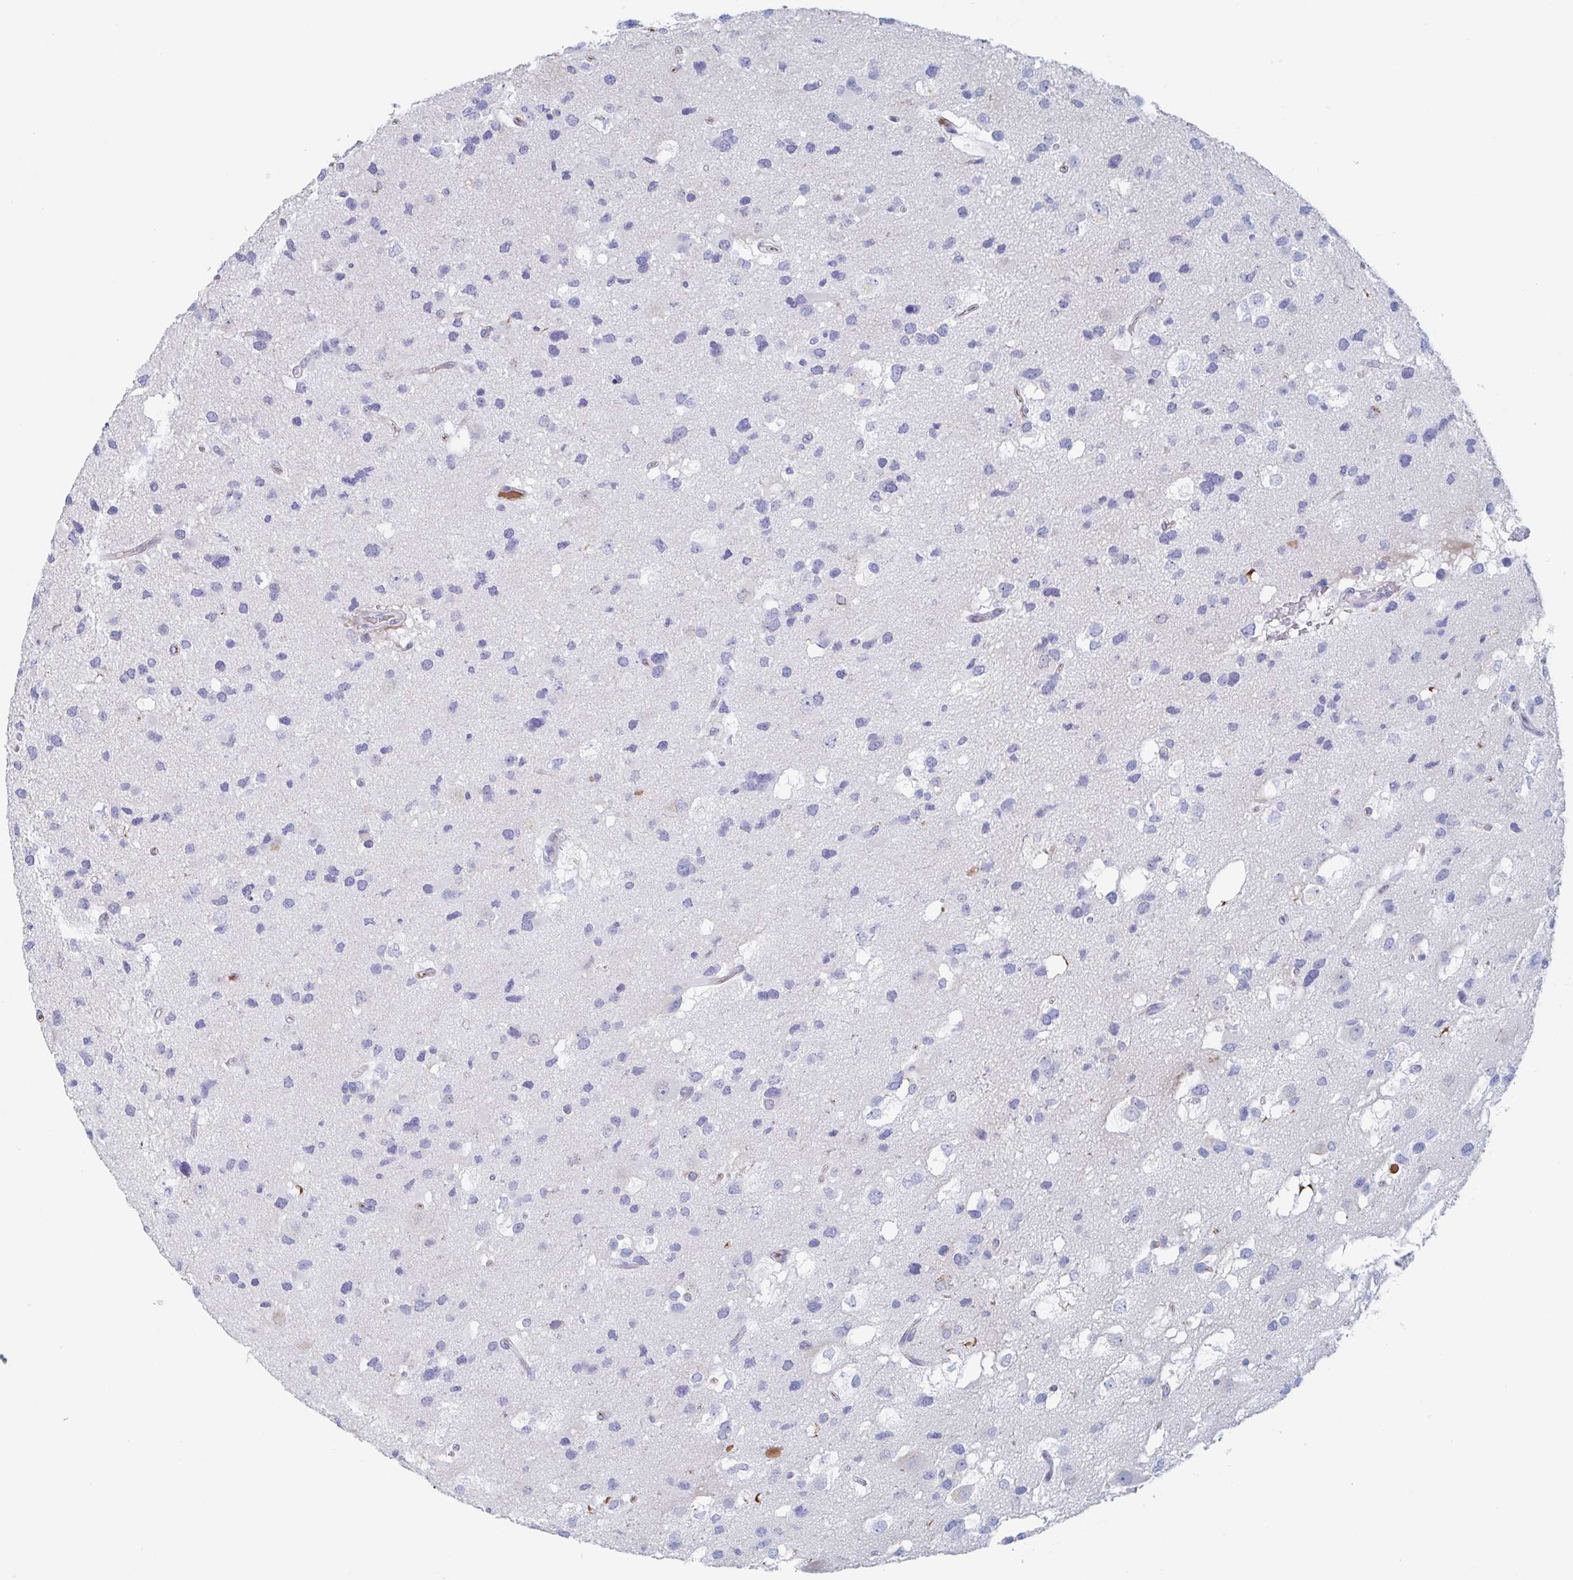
{"staining": {"intensity": "negative", "quantity": "none", "location": "none"}, "tissue": "glioma", "cell_type": "Tumor cells", "image_type": "cancer", "snomed": [{"axis": "morphology", "description": "Glioma, malignant, High grade"}, {"axis": "topography", "description": "Brain"}], "caption": "Micrograph shows no significant protein staining in tumor cells of glioma. (Immunohistochemistry (ihc), brightfield microscopy, high magnification).", "gene": "NT5C3B", "patient": {"sex": "male", "age": 53}}